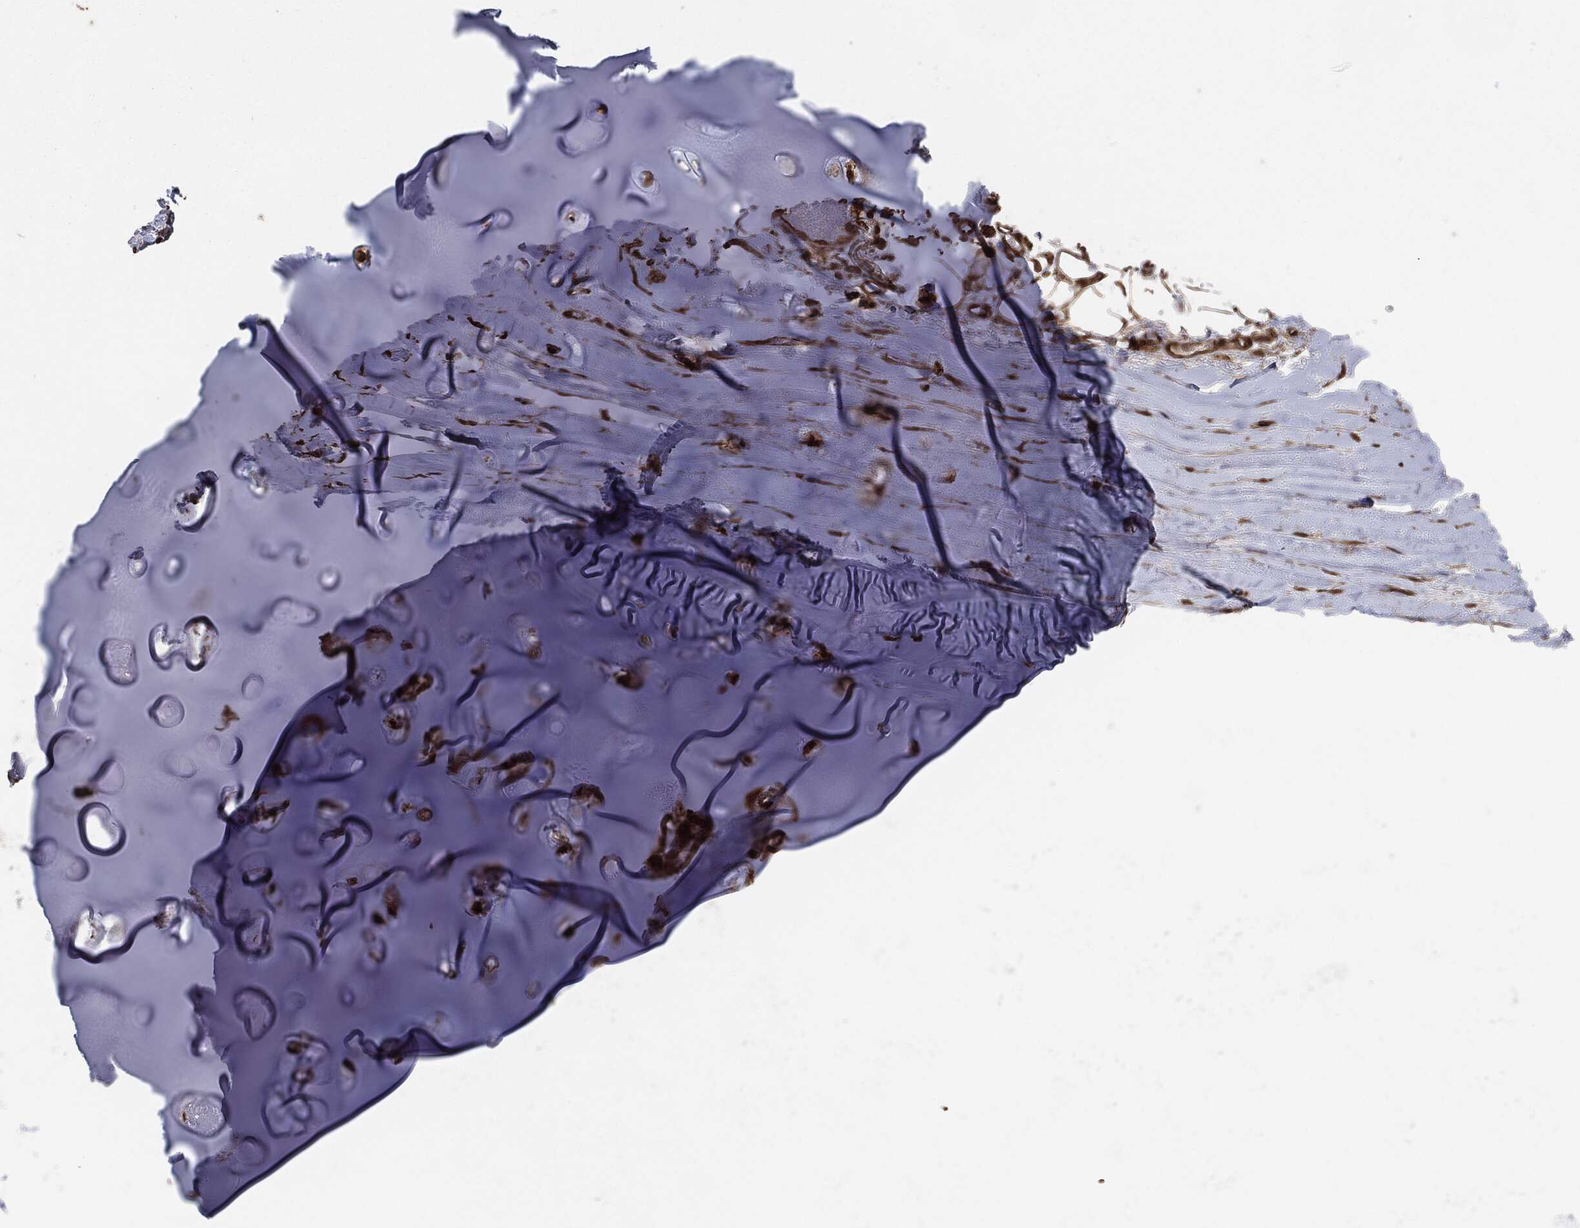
{"staining": {"intensity": "strong", "quantity": ">75%", "location": "cytoplasmic/membranous"}, "tissue": "adipose tissue", "cell_type": "Adipocytes", "image_type": "normal", "snomed": [{"axis": "morphology", "description": "Normal tissue, NOS"}, {"axis": "topography", "description": "Cartilage tissue"}], "caption": "Adipose tissue stained with DAB (3,3'-diaminobenzidine) immunohistochemistry exhibits high levels of strong cytoplasmic/membranous staining in approximately >75% of adipocytes.", "gene": "IFIT1", "patient": {"sex": "male", "age": 81}}